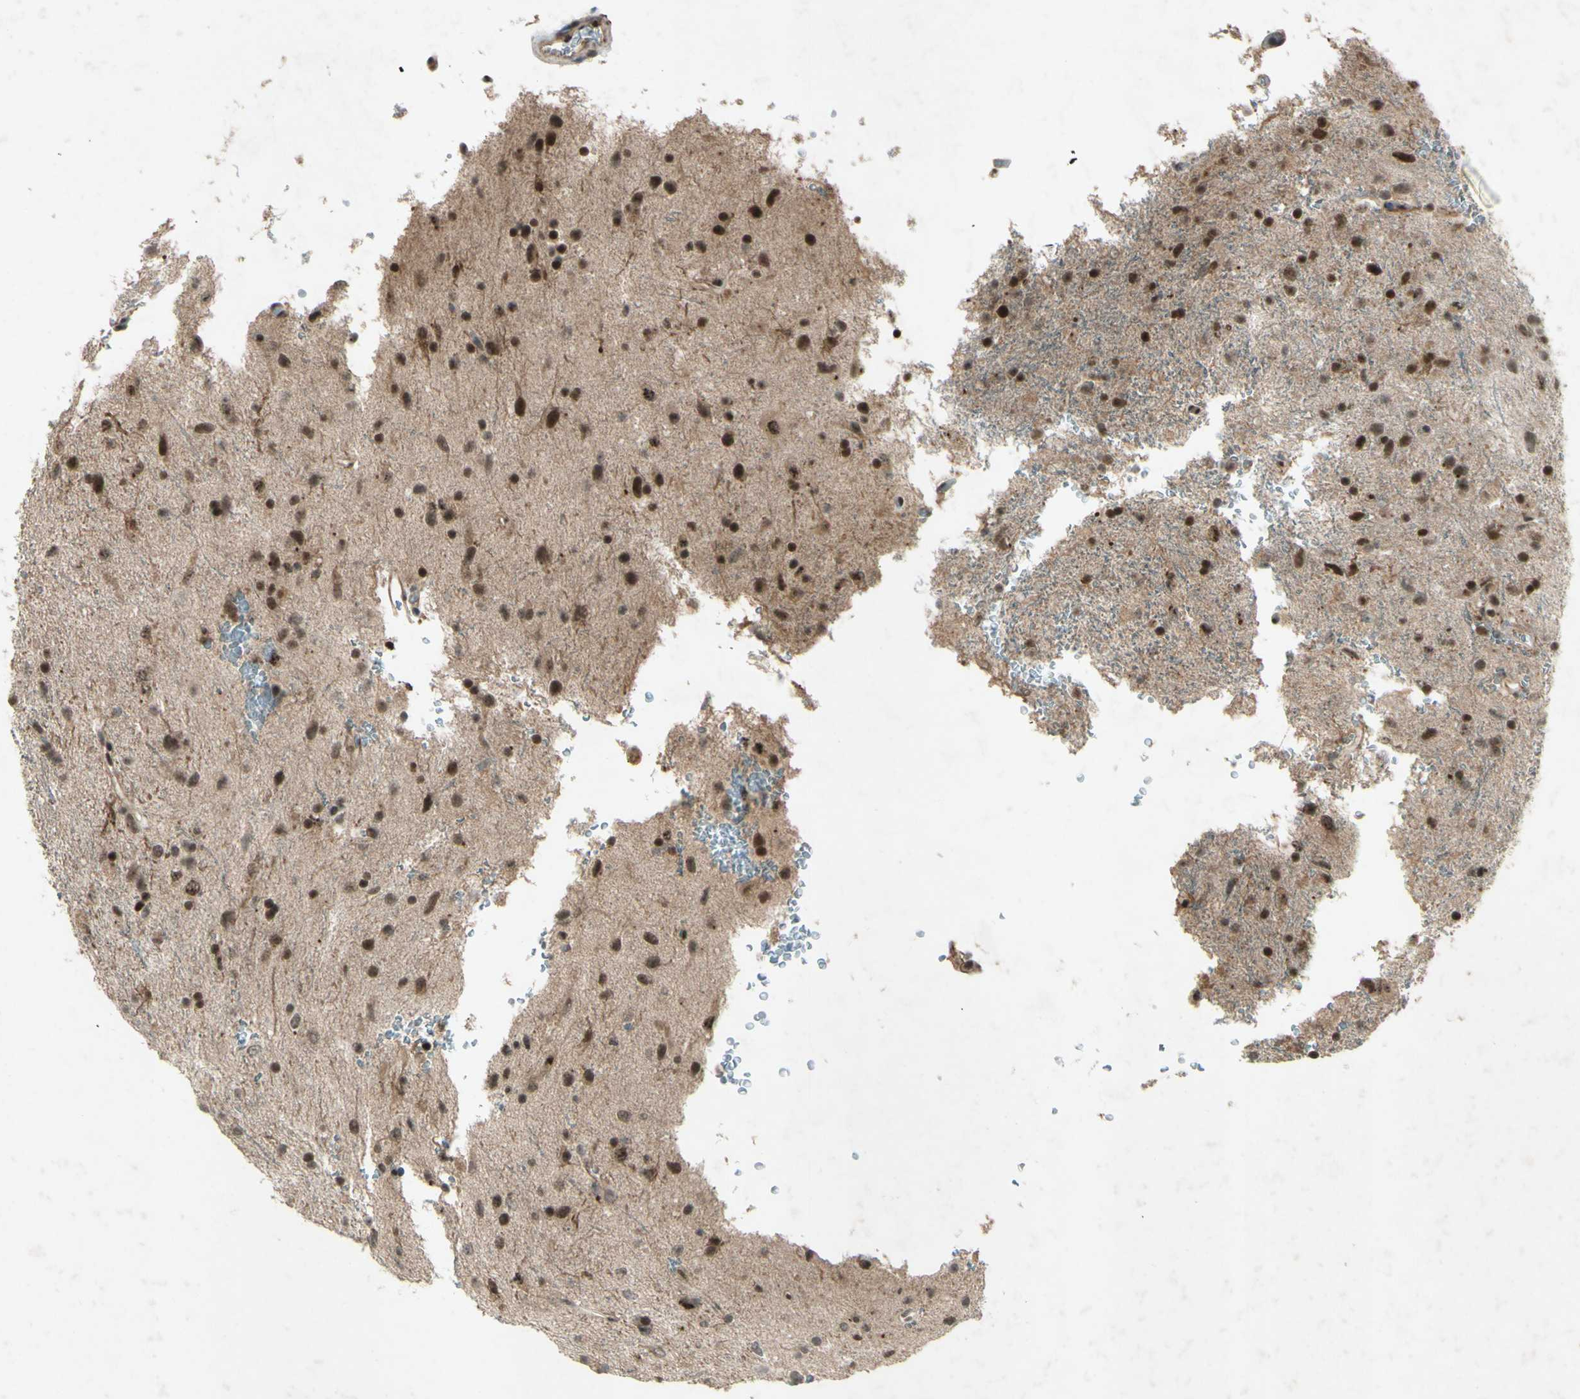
{"staining": {"intensity": "strong", "quantity": ">75%", "location": "nuclear"}, "tissue": "glioma", "cell_type": "Tumor cells", "image_type": "cancer", "snomed": [{"axis": "morphology", "description": "Glioma, malignant, Low grade"}, {"axis": "topography", "description": "Brain"}], "caption": "Immunohistochemistry (IHC) micrograph of human low-grade glioma (malignant) stained for a protein (brown), which shows high levels of strong nuclear positivity in approximately >75% of tumor cells.", "gene": "SNW1", "patient": {"sex": "male", "age": 77}}